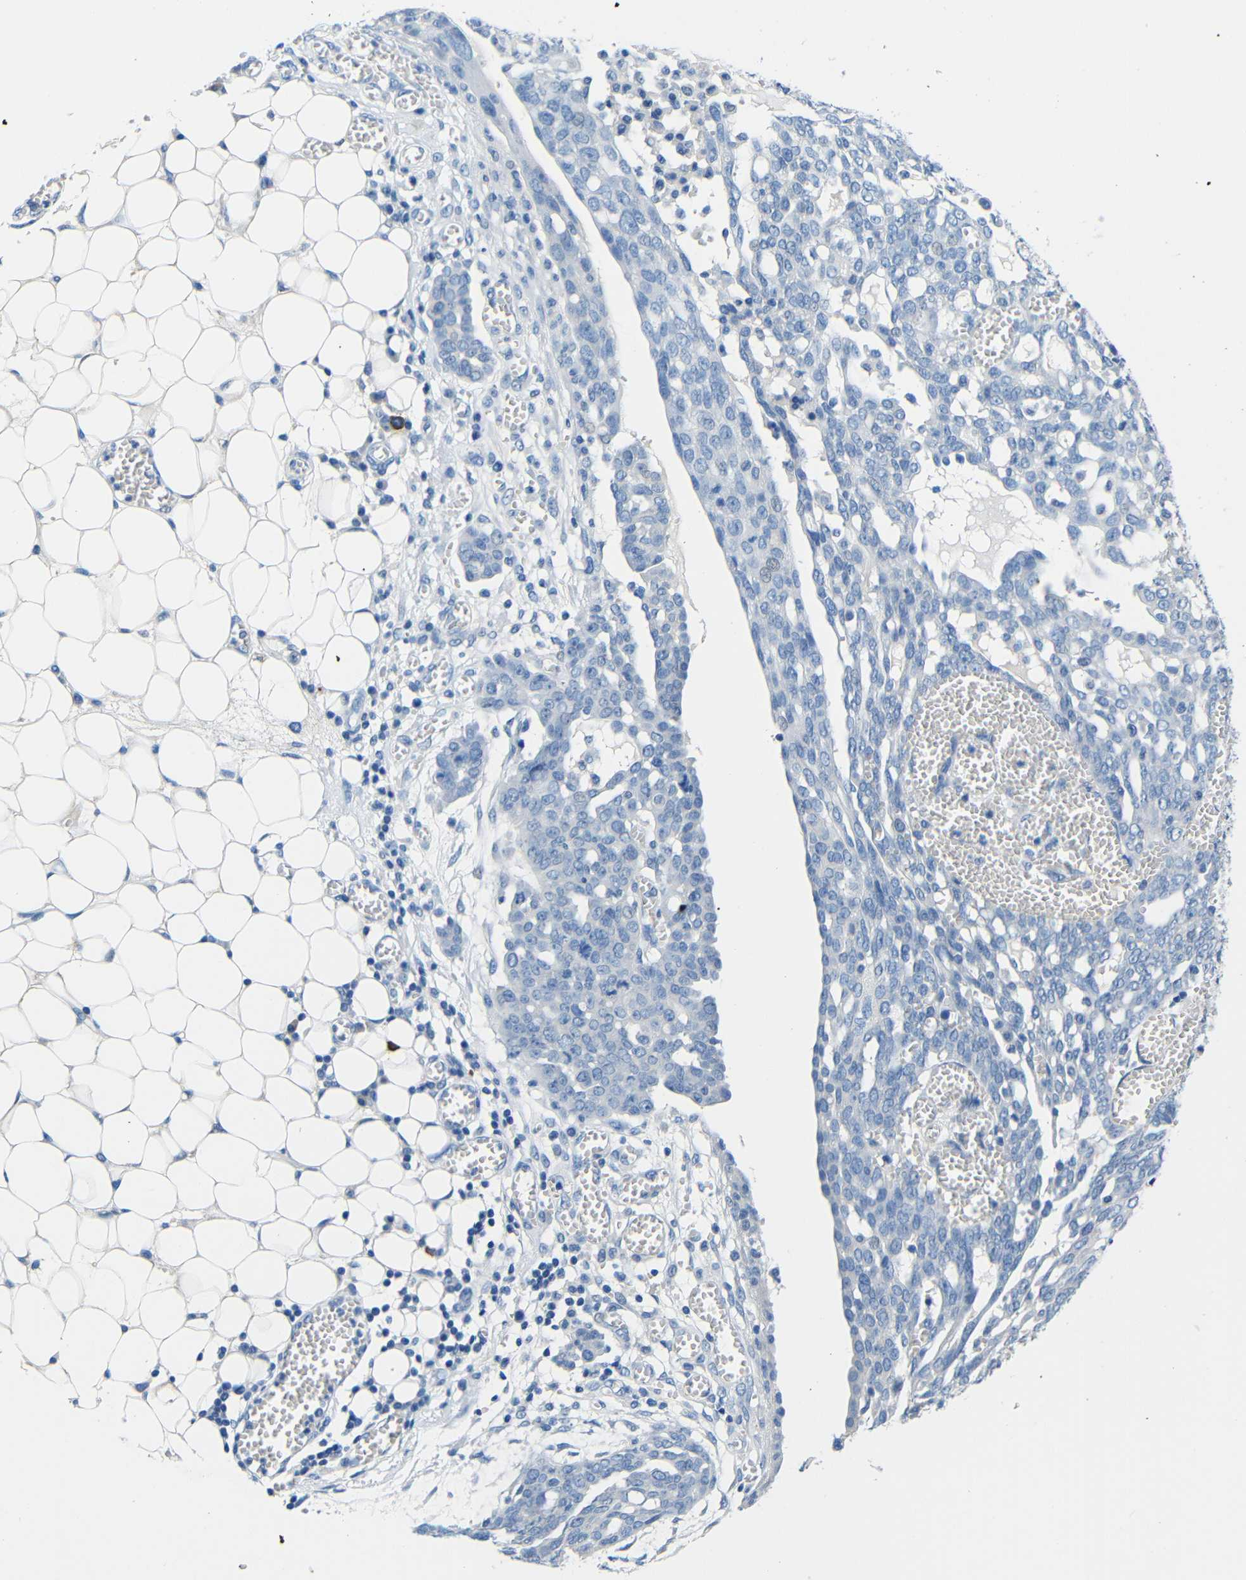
{"staining": {"intensity": "negative", "quantity": "none", "location": "none"}, "tissue": "ovarian cancer", "cell_type": "Tumor cells", "image_type": "cancer", "snomed": [{"axis": "morphology", "description": "Cystadenocarcinoma, serous, NOS"}, {"axis": "topography", "description": "Soft tissue"}, {"axis": "topography", "description": "Ovary"}], "caption": "This photomicrograph is of serous cystadenocarcinoma (ovarian) stained with immunohistochemistry to label a protein in brown with the nuclei are counter-stained blue. There is no staining in tumor cells.", "gene": "NEGR1", "patient": {"sex": "female", "age": 57}}